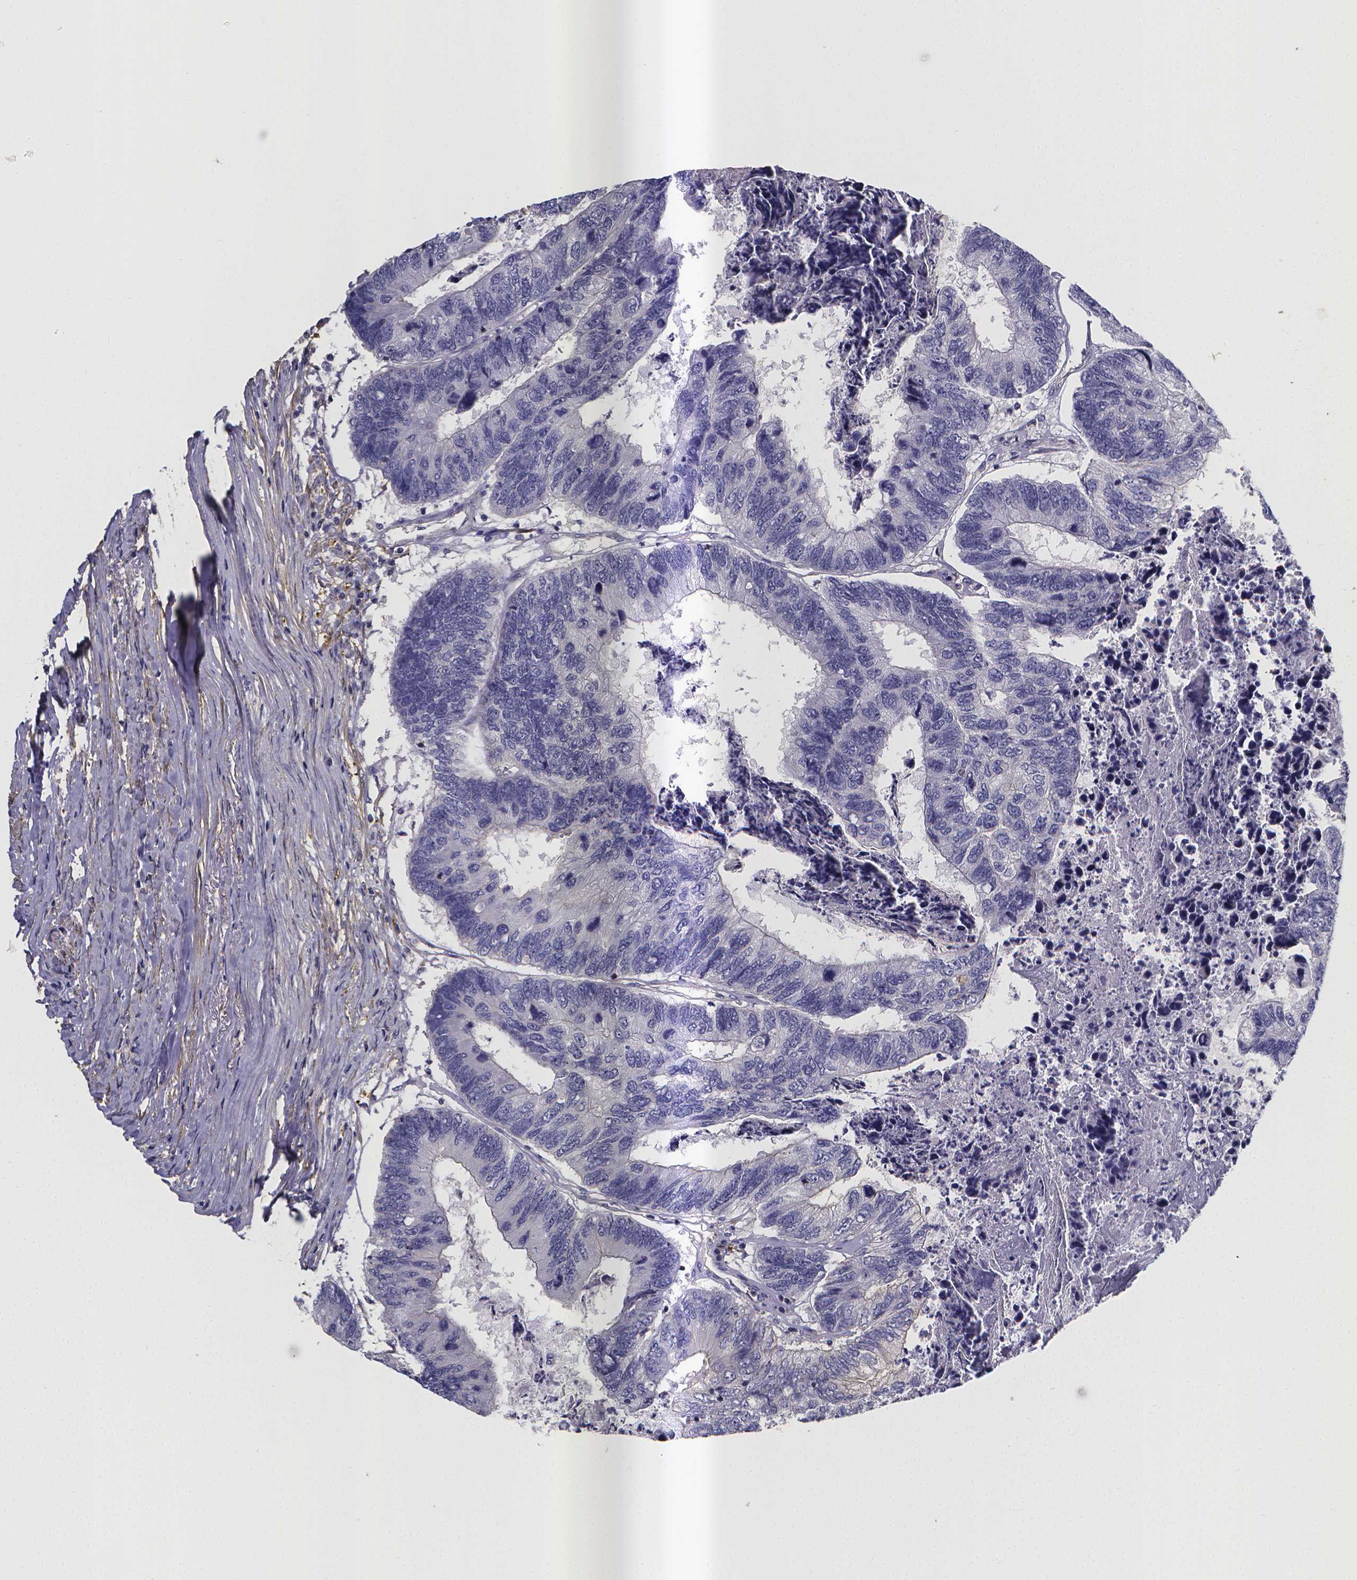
{"staining": {"intensity": "negative", "quantity": "none", "location": "none"}, "tissue": "colorectal cancer", "cell_type": "Tumor cells", "image_type": "cancer", "snomed": [{"axis": "morphology", "description": "Adenocarcinoma, NOS"}, {"axis": "topography", "description": "Colon"}], "caption": "Tumor cells are negative for brown protein staining in colorectal cancer. Brightfield microscopy of IHC stained with DAB (3,3'-diaminobenzidine) (brown) and hematoxylin (blue), captured at high magnification.", "gene": "RERG", "patient": {"sex": "female", "age": 67}}